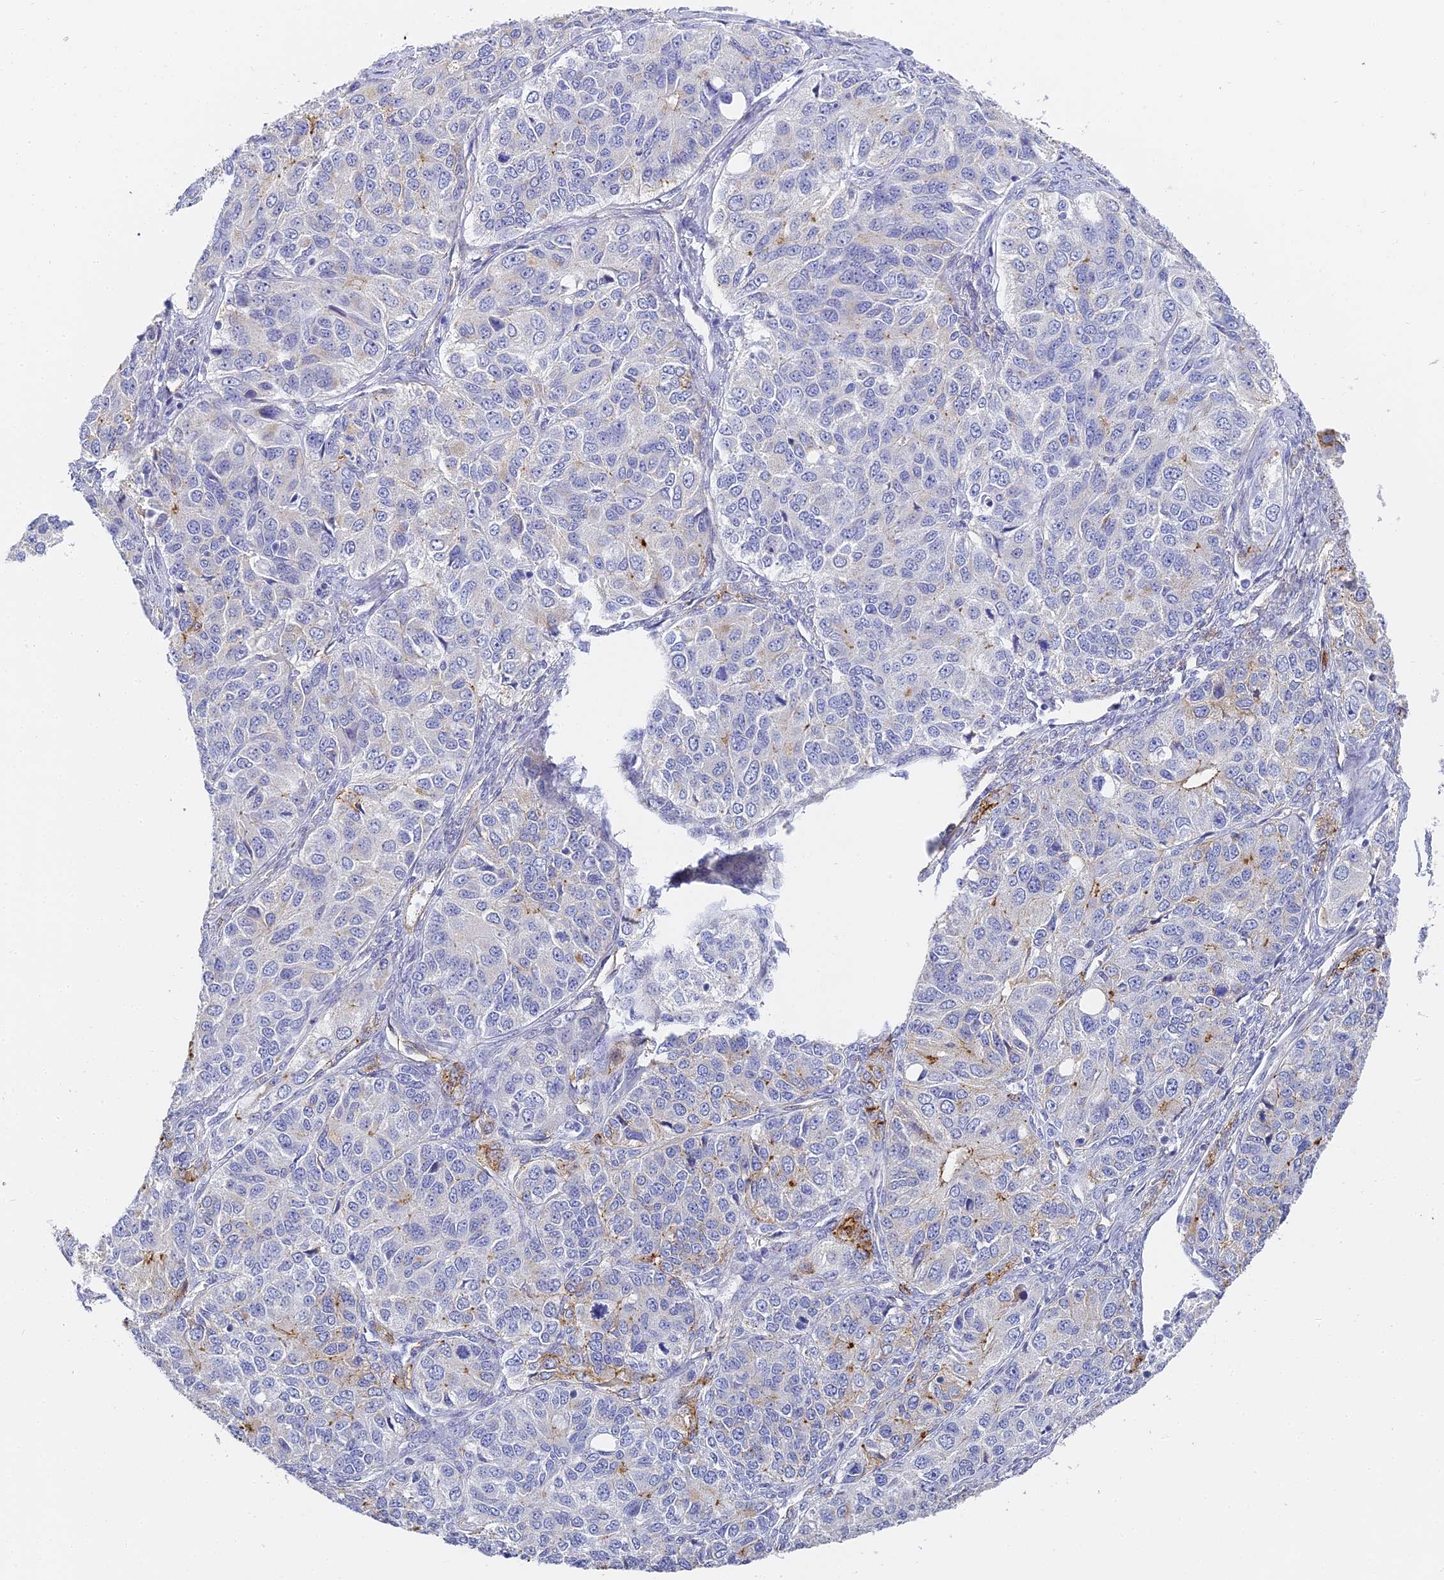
{"staining": {"intensity": "negative", "quantity": "none", "location": "none"}, "tissue": "ovarian cancer", "cell_type": "Tumor cells", "image_type": "cancer", "snomed": [{"axis": "morphology", "description": "Carcinoma, endometroid"}, {"axis": "topography", "description": "Ovary"}], "caption": "Immunohistochemical staining of human endometroid carcinoma (ovarian) exhibits no significant positivity in tumor cells.", "gene": "GJA1", "patient": {"sex": "female", "age": 51}}